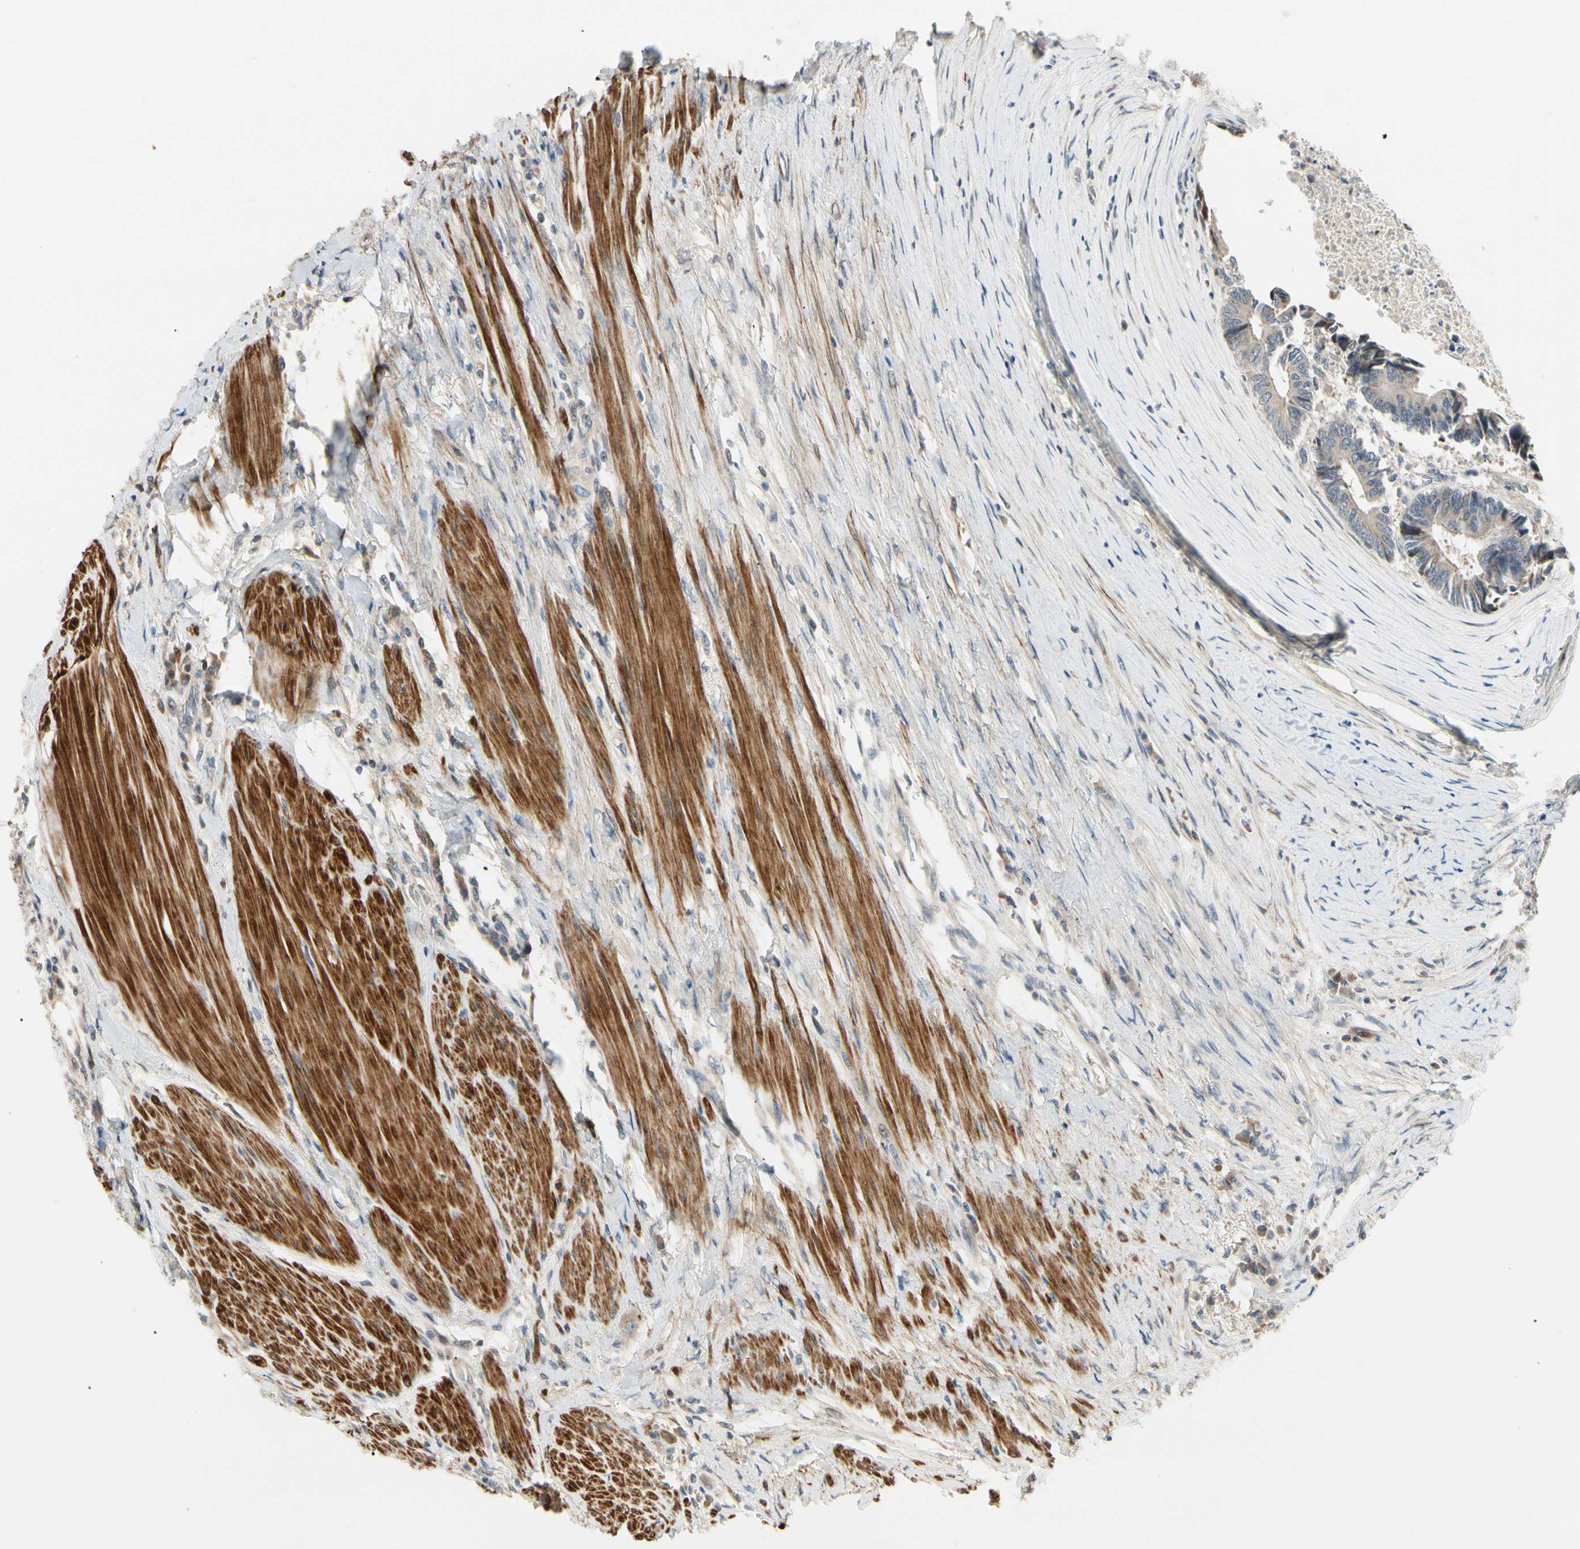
{"staining": {"intensity": "weak", "quantity": ">75%", "location": "cytoplasmic/membranous"}, "tissue": "colorectal cancer", "cell_type": "Tumor cells", "image_type": "cancer", "snomed": [{"axis": "morphology", "description": "Adenocarcinoma, NOS"}, {"axis": "topography", "description": "Rectum"}], "caption": "Immunohistochemistry (DAB) staining of colorectal cancer exhibits weak cytoplasmic/membranous protein staining in approximately >75% of tumor cells.", "gene": "P4HA3", "patient": {"sex": "male", "age": 63}}